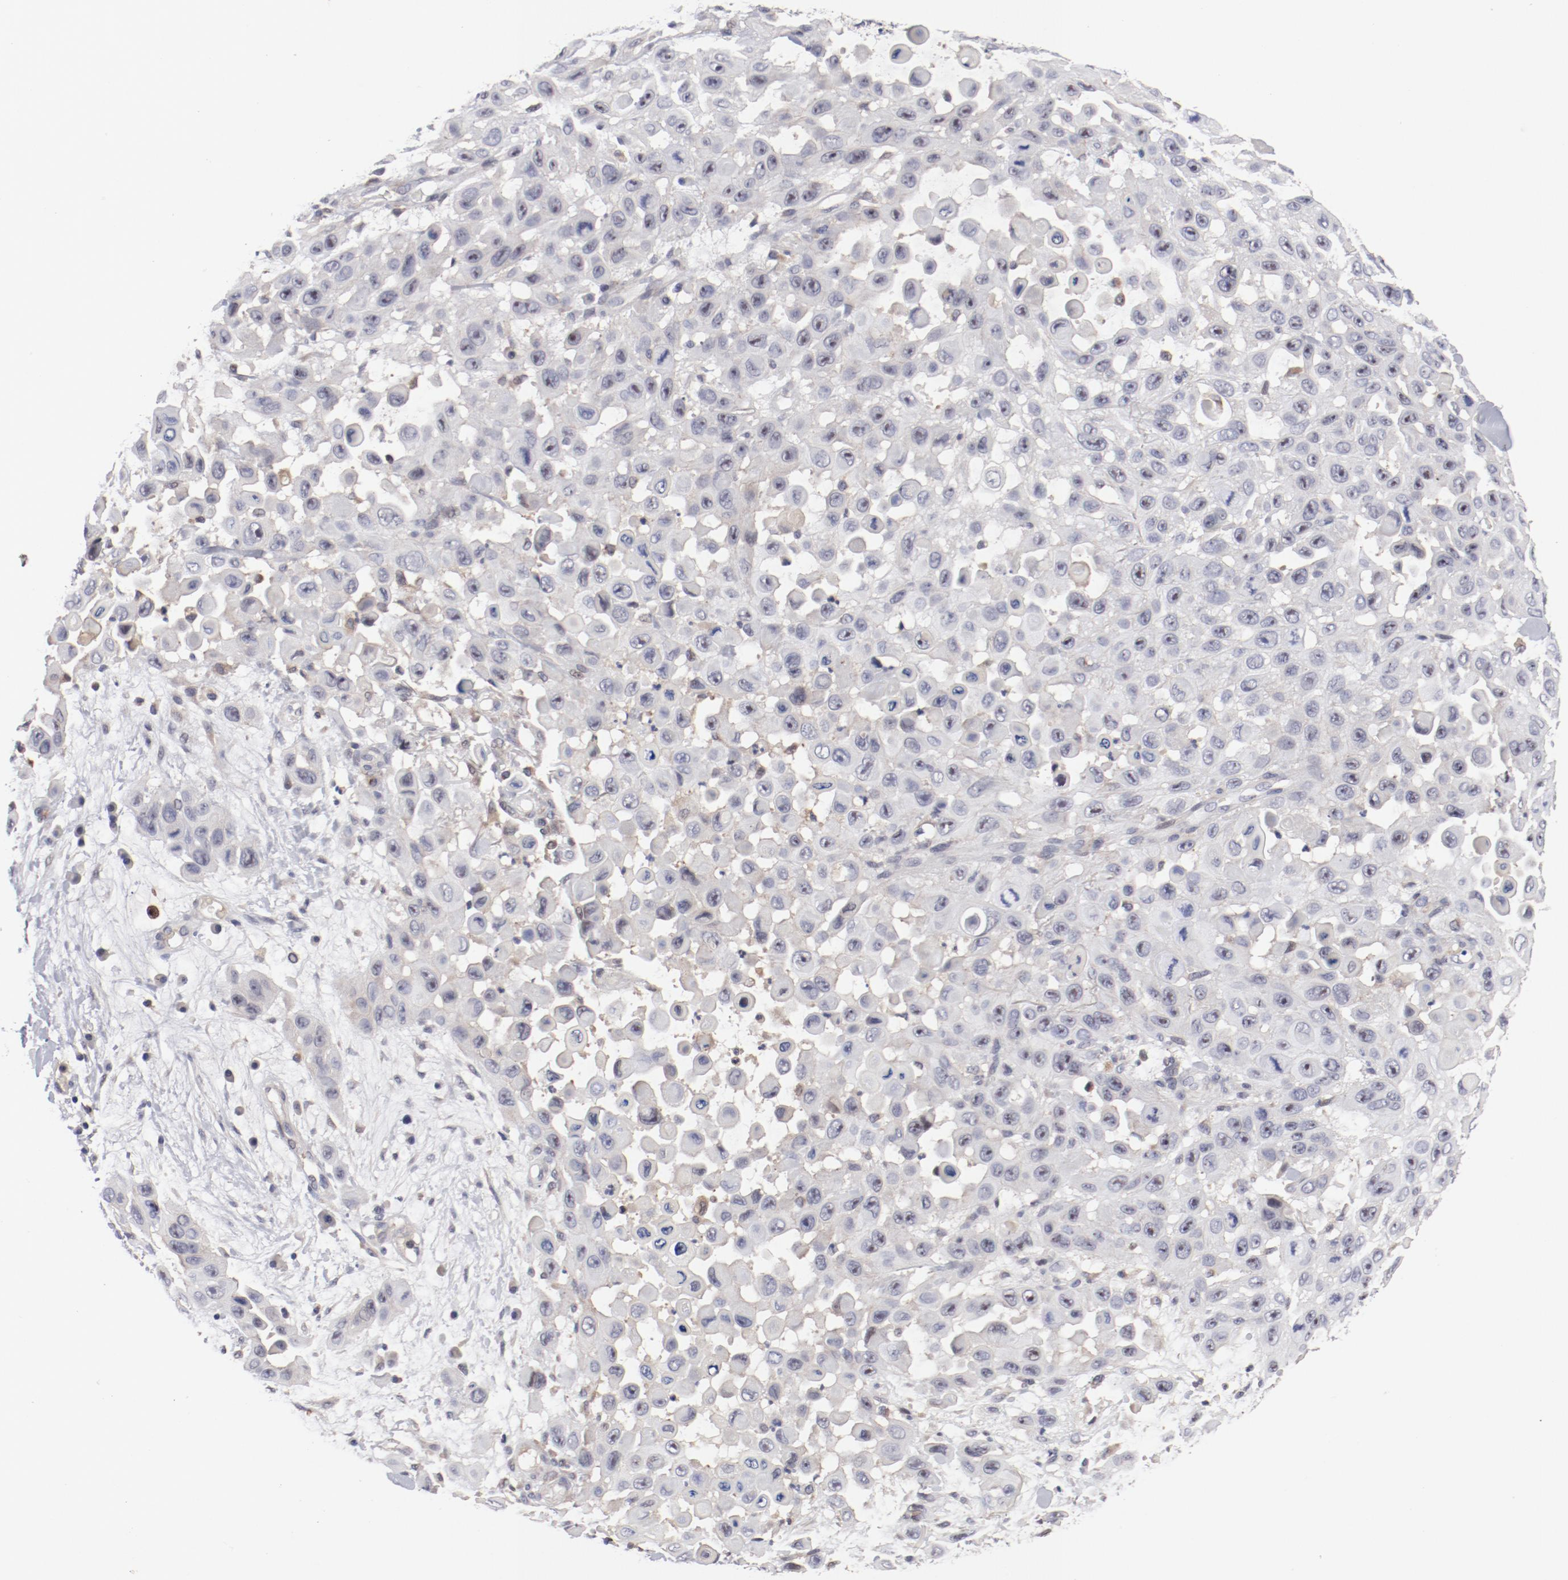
{"staining": {"intensity": "negative", "quantity": "none", "location": "none"}, "tissue": "skin cancer", "cell_type": "Tumor cells", "image_type": "cancer", "snomed": [{"axis": "morphology", "description": "Squamous cell carcinoma, NOS"}, {"axis": "topography", "description": "Skin"}], "caption": "Protein analysis of skin squamous cell carcinoma displays no significant expression in tumor cells.", "gene": "FSCB", "patient": {"sex": "male", "age": 81}}